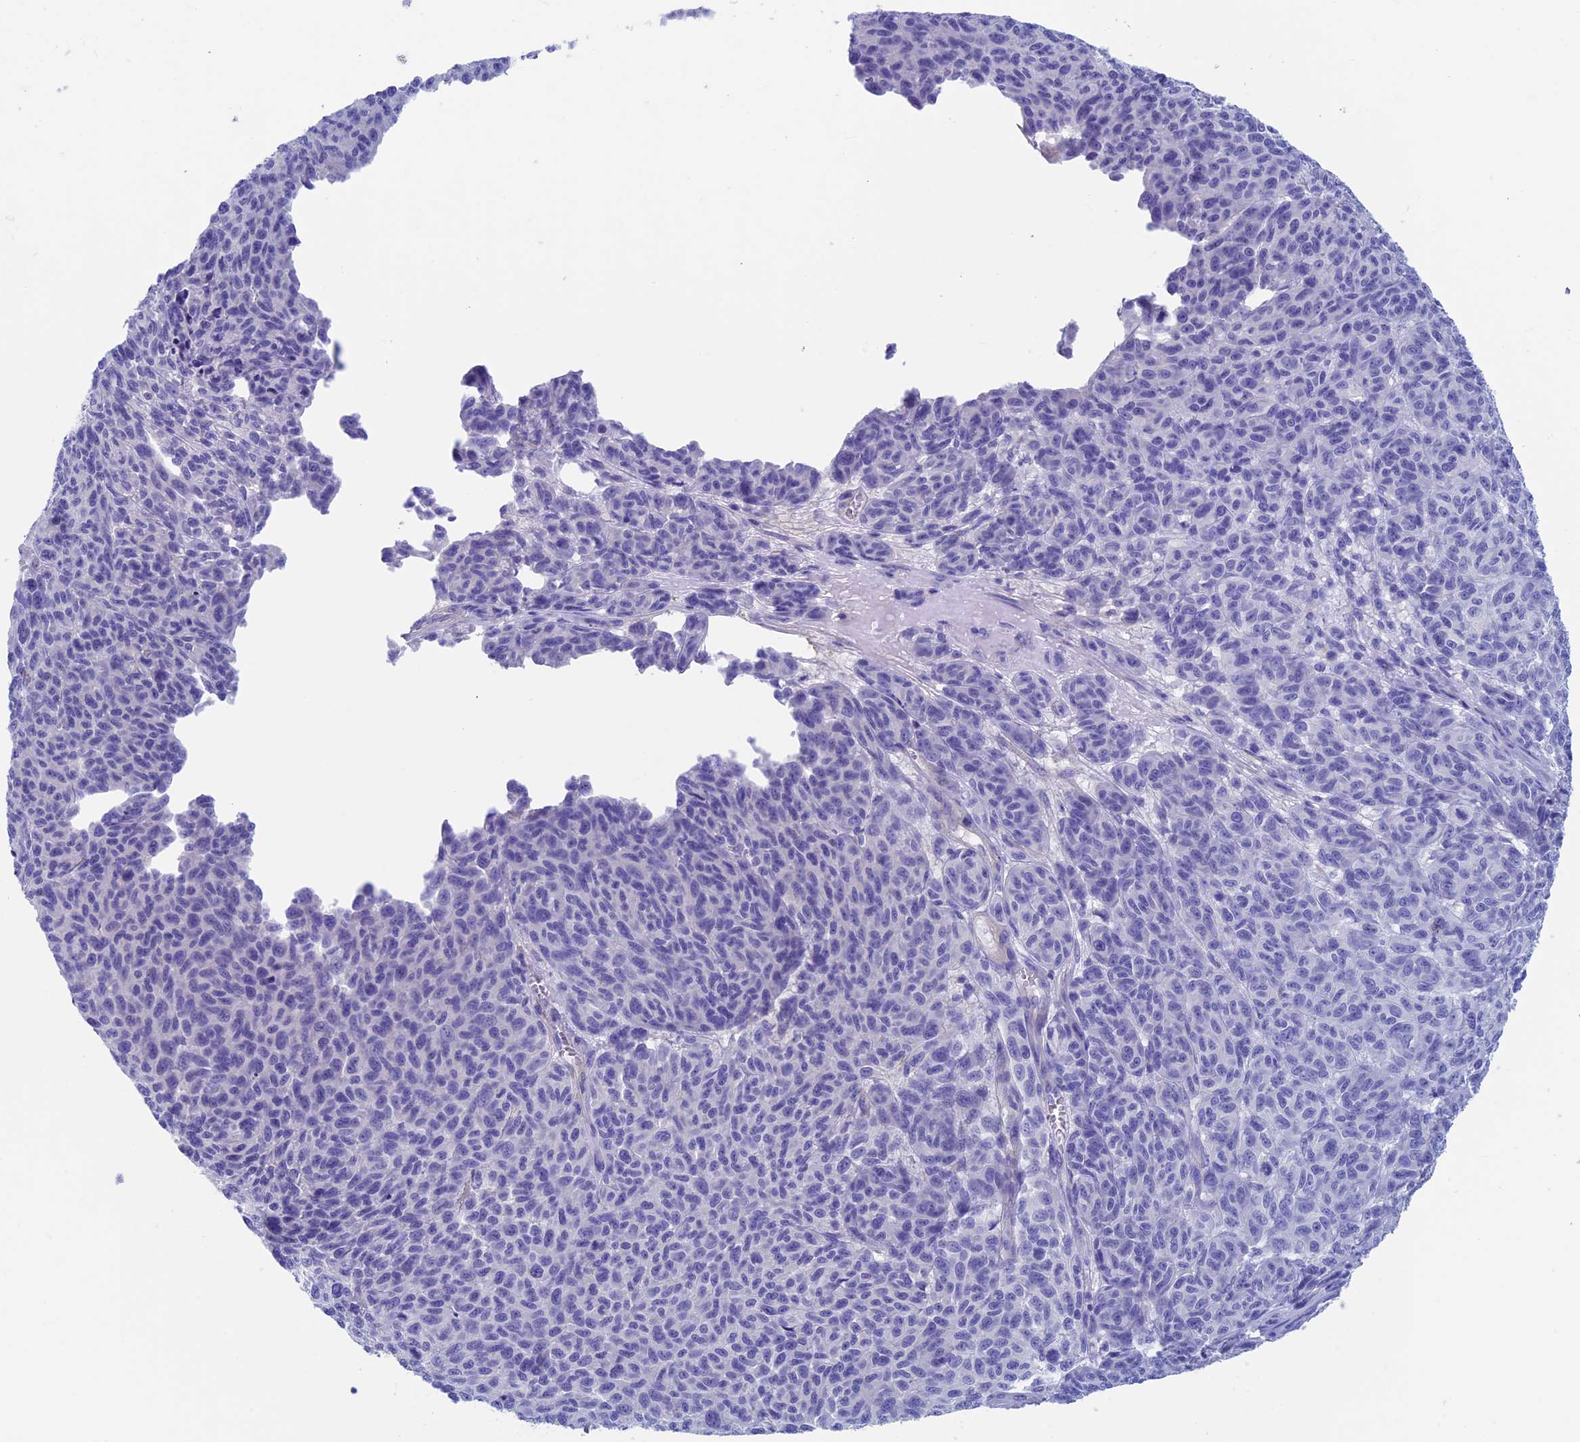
{"staining": {"intensity": "negative", "quantity": "none", "location": "none"}, "tissue": "melanoma", "cell_type": "Tumor cells", "image_type": "cancer", "snomed": [{"axis": "morphology", "description": "Malignant melanoma, NOS"}, {"axis": "topography", "description": "Skin"}], "caption": "A photomicrograph of melanoma stained for a protein demonstrates no brown staining in tumor cells. (DAB (3,3'-diaminobenzidine) immunohistochemistry with hematoxylin counter stain).", "gene": "ADH7", "patient": {"sex": "male", "age": 49}}